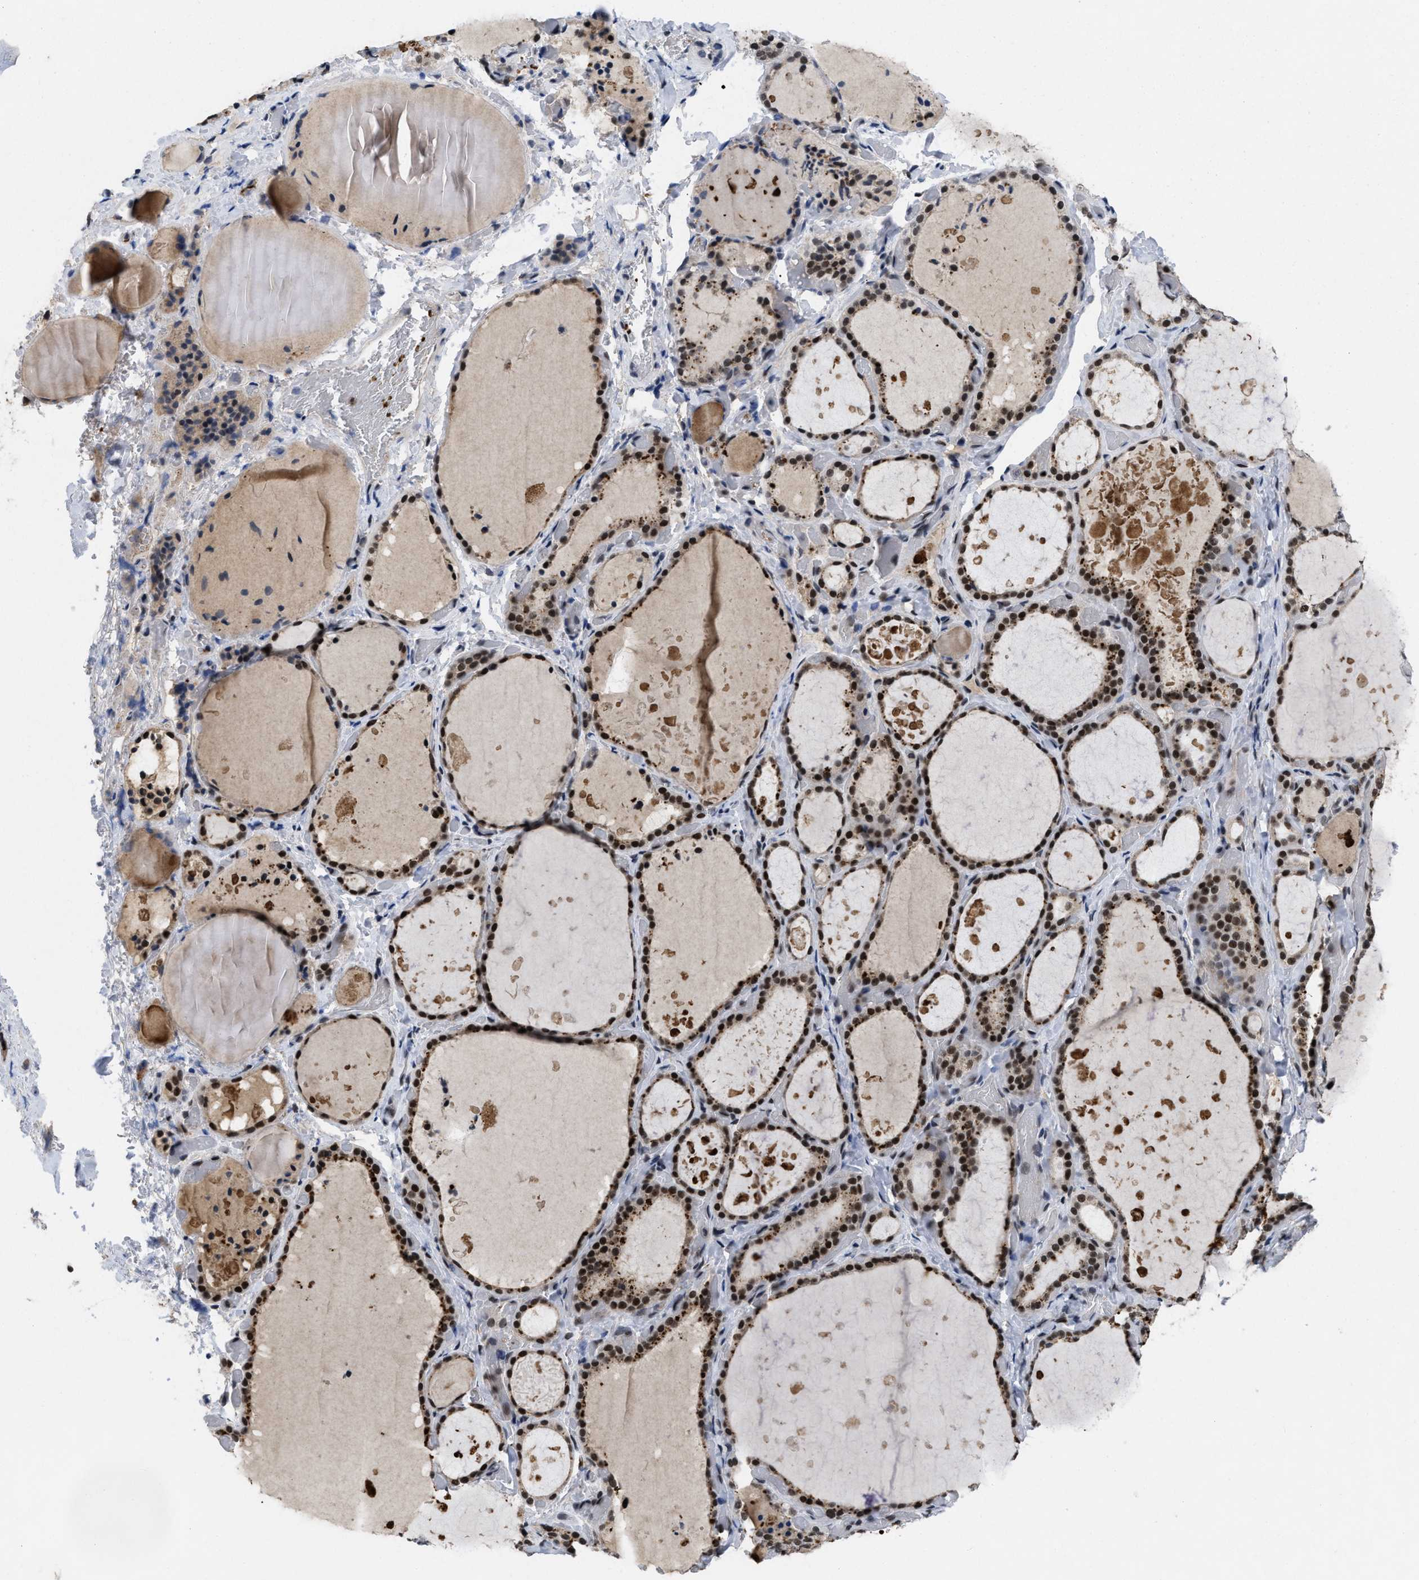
{"staining": {"intensity": "strong", "quantity": ">75%", "location": "nuclear"}, "tissue": "thyroid gland", "cell_type": "Glandular cells", "image_type": "normal", "snomed": [{"axis": "morphology", "description": "Normal tissue, NOS"}, {"axis": "topography", "description": "Thyroid gland"}], "caption": "This micrograph shows immunohistochemistry staining of unremarkable human thyroid gland, with high strong nuclear staining in approximately >75% of glandular cells.", "gene": "ZNF346", "patient": {"sex": "female", "age": 44}}